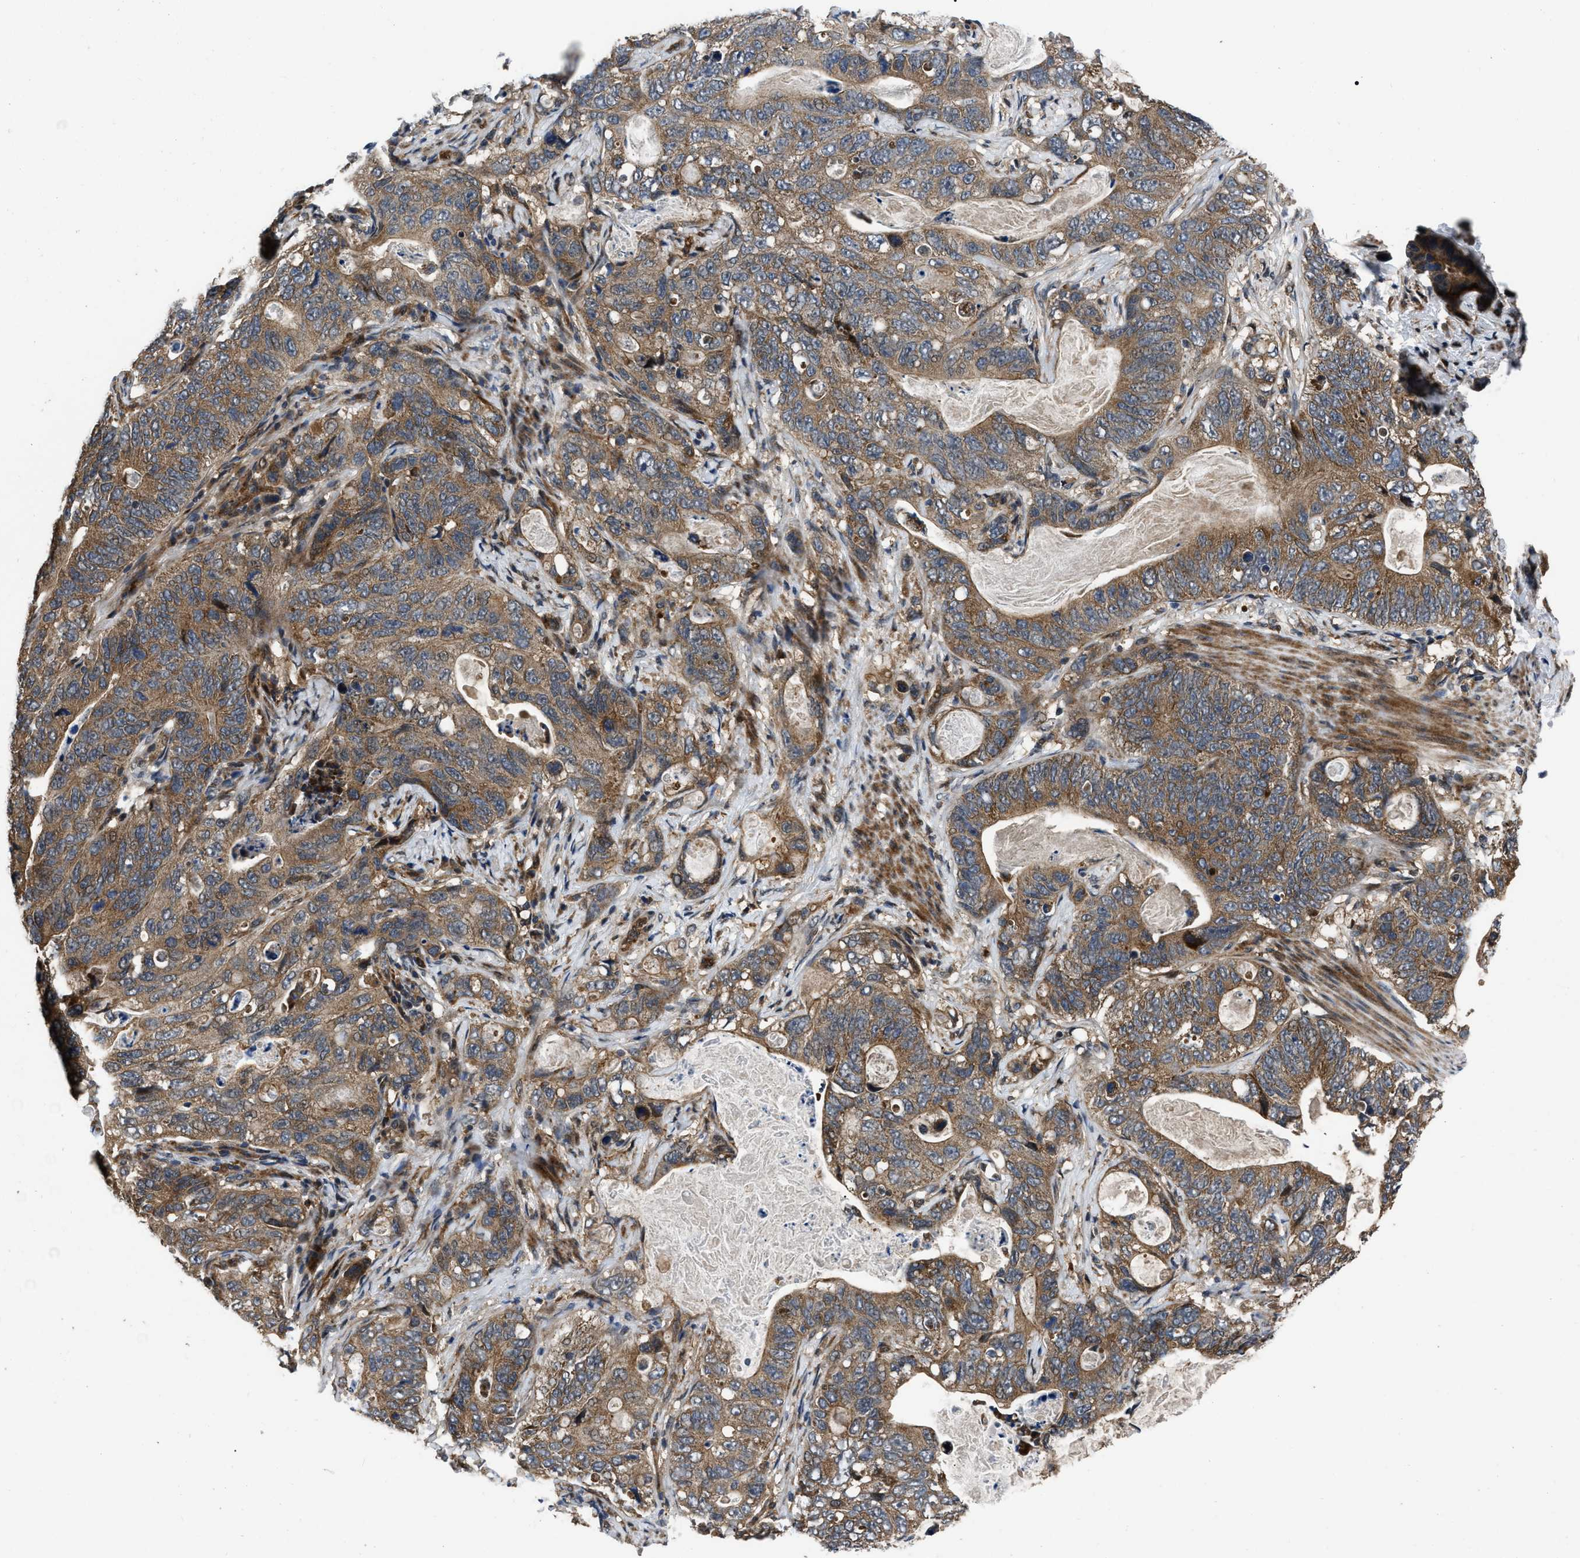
{"staining": {"intensity": "moderate", "quantity": ">75%", "location": "cytoplasmic/membranous"}, "tissue": "stomach cancer", "cell_type": "Tumor cells", "image_type": "cancer", "snomed": [{"axis": "morphology", "description": "Normal tissue, NOS"}, {"axis": "morphology", "description": "Adenocarcinoma, NOS"}, {"axis": "topography", "description": "Stomach"}], "caption": "The immunohistochemical stain shows moderate cytoplasmic/membranous positivity in tumor cells of adenocarcinoma (stomach) tissue. The staining is performed using DAB brown chromogen to label protein expression. The nuclei are counter-stained blue using hematoxylin.", "gene": "PPWD1", "patient": {"sex": "female", "age": 89}}